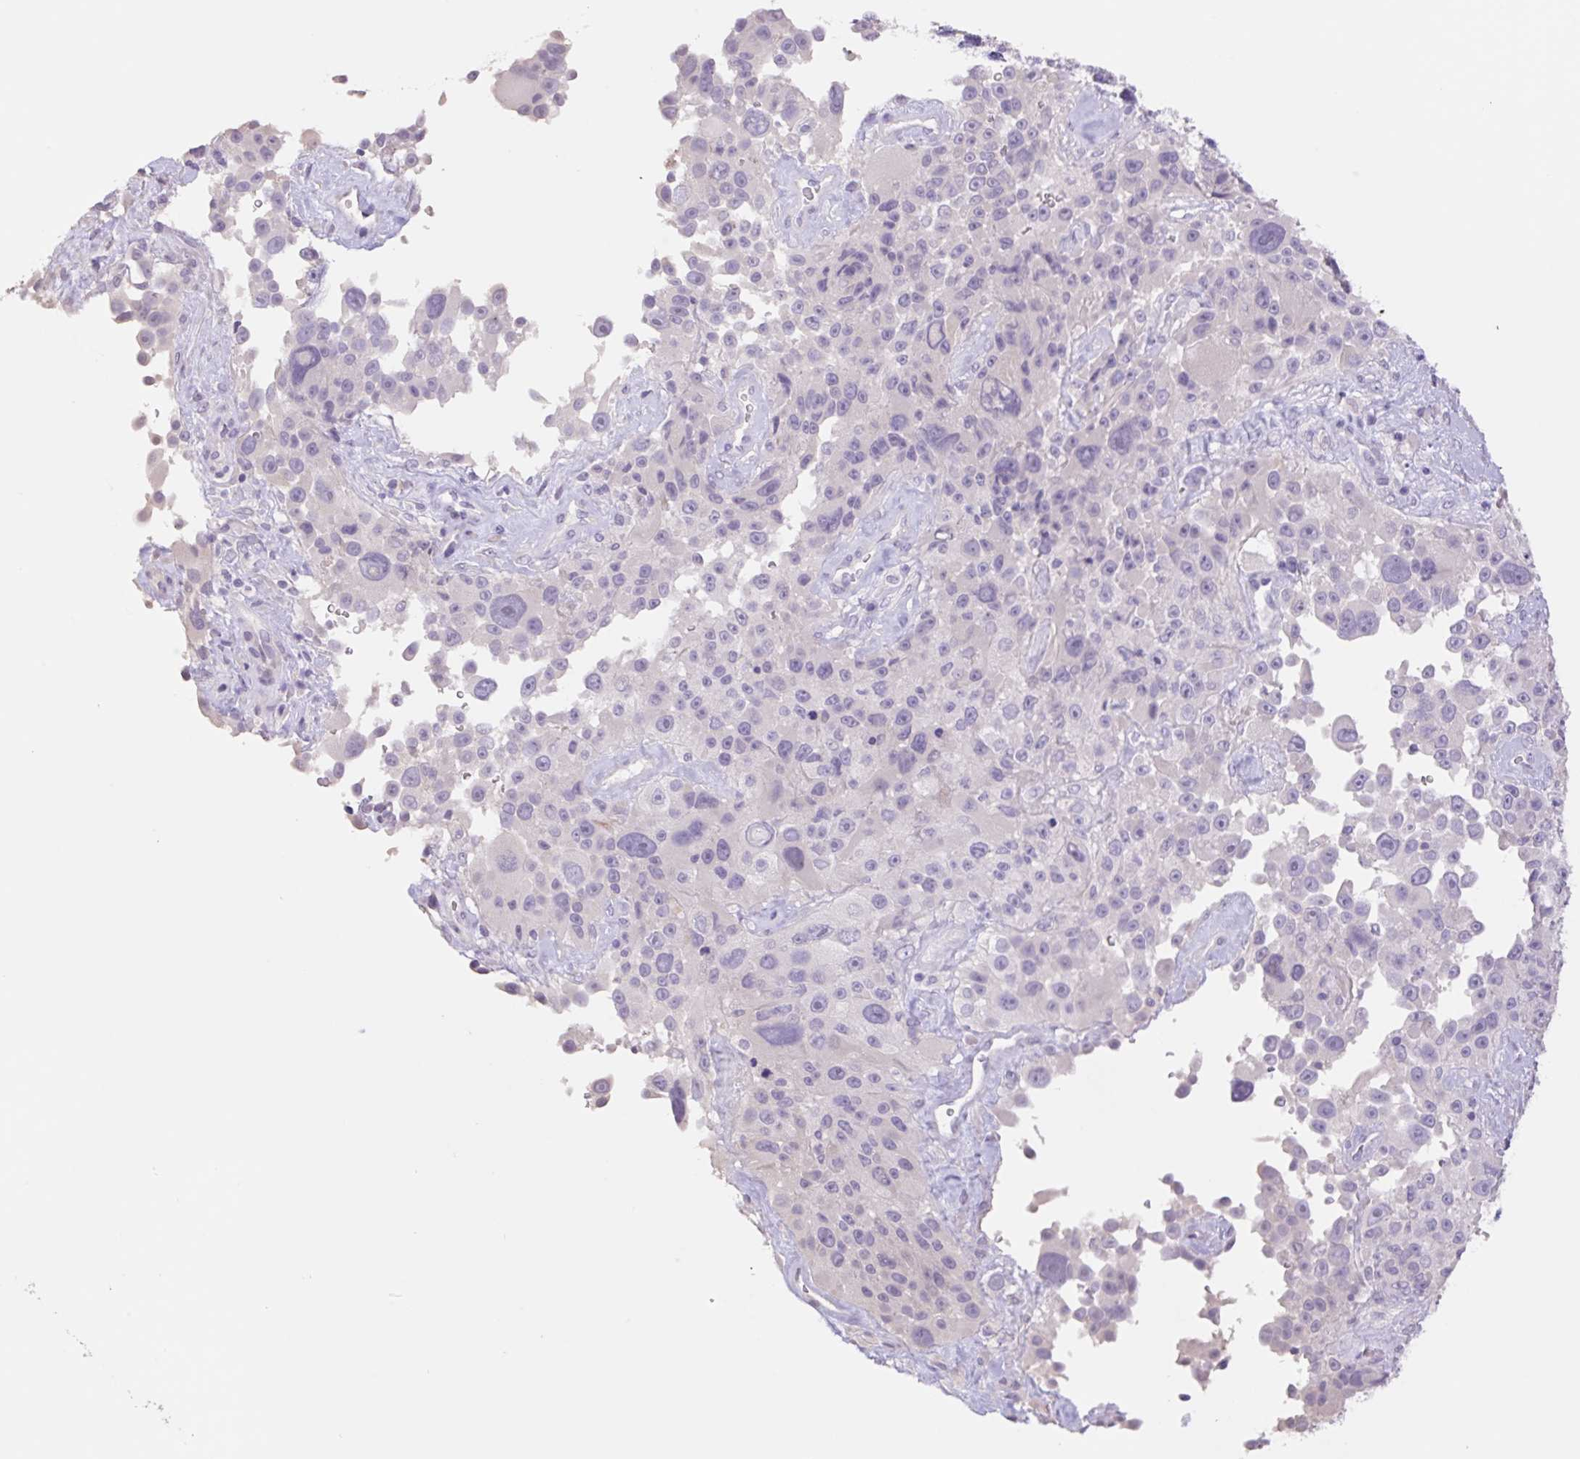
{"staining": {"intensity": "negative", "quantity": "none", "location": "none"}, "tissue": "melanoma", "cell_type": "Tumor cells", "image_type": "cancer", "snomed": [{"axis": "morphology", "description": "Malignant melanoma, Metastatic site"}, {"axis": "topography", "description": "Lymph node"}], "caption": "This is an IHC photomicrograph of malignant melanoma (metastatic site). There is no positivity in tumor cells.", "gene": "HCRTR2", "patient": {"sex": "male", "age": 62}}